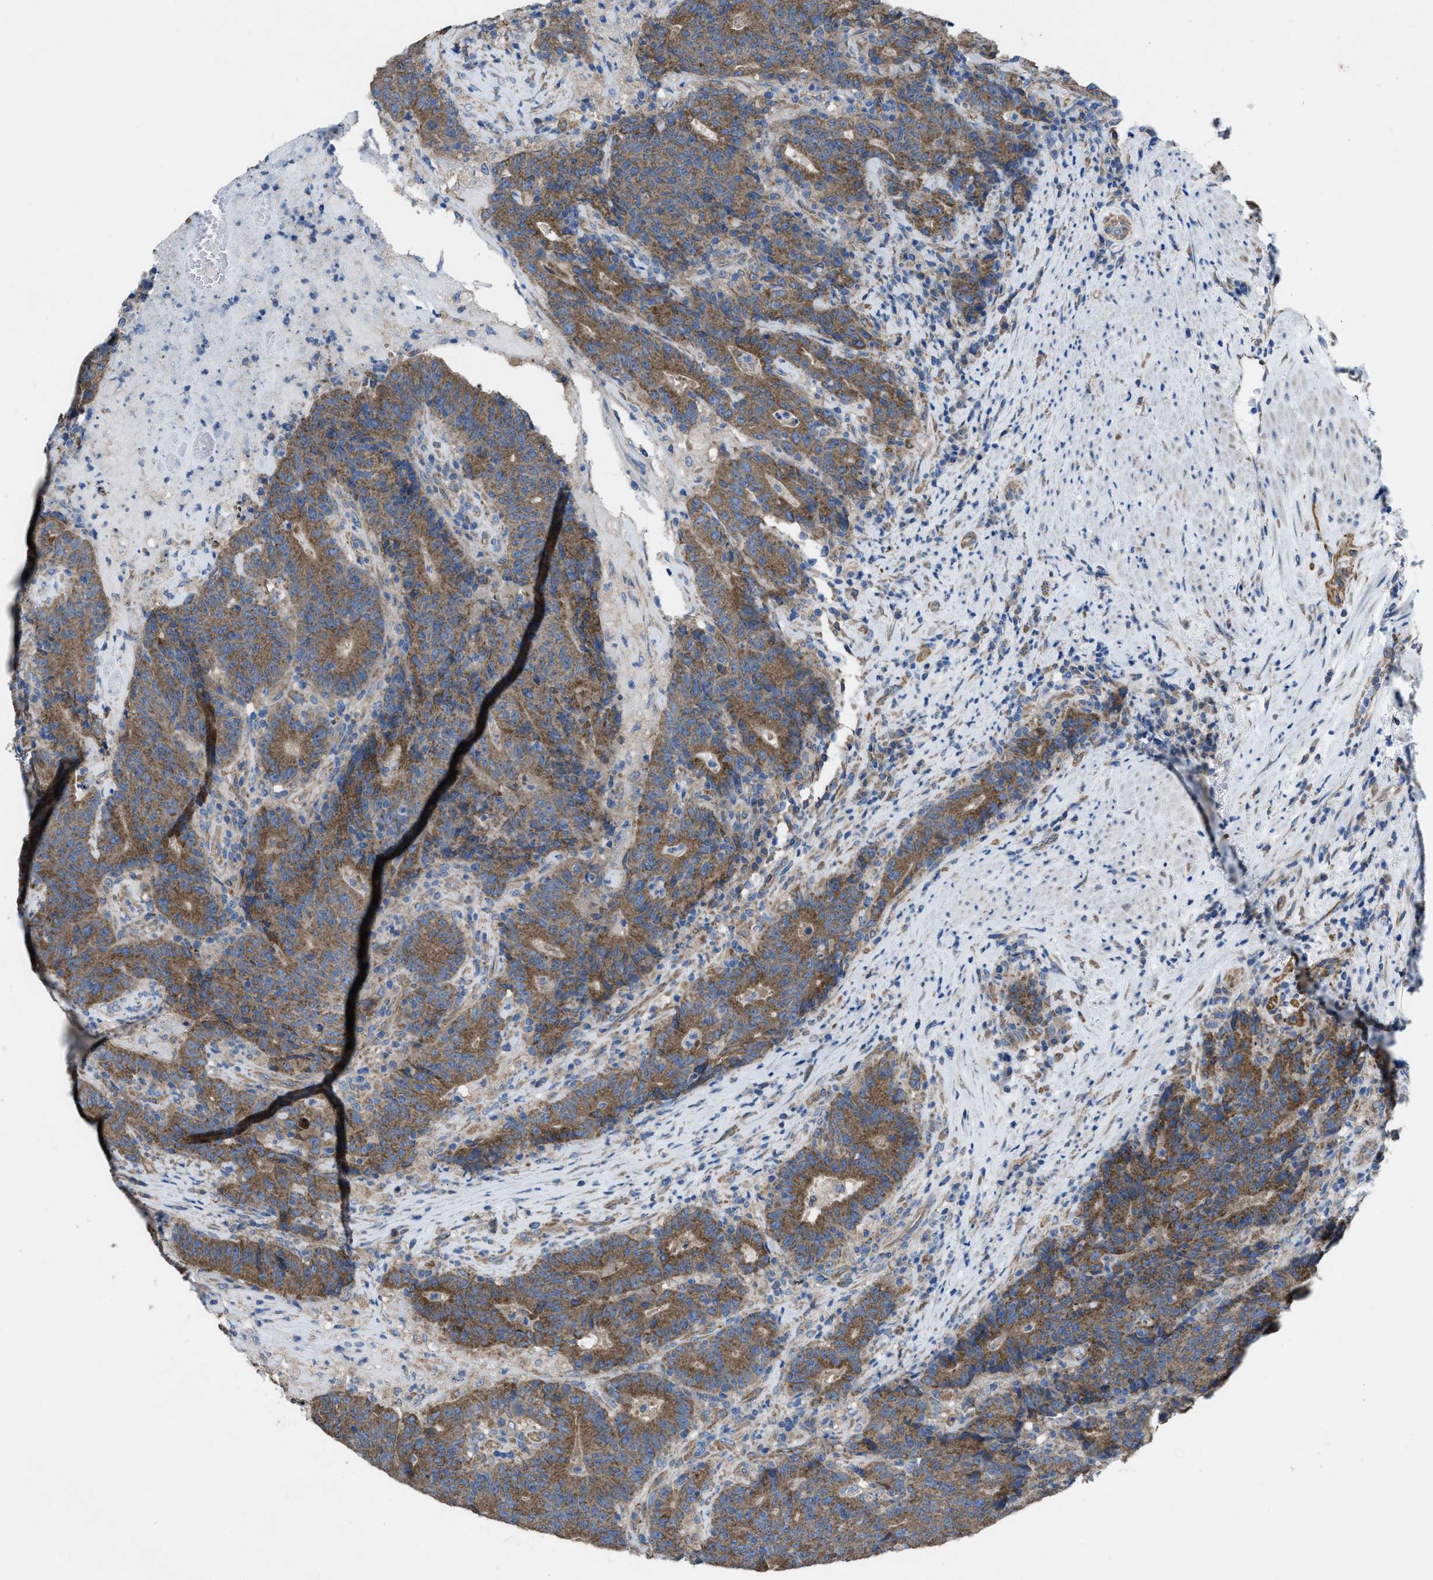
{"staining": {"intensity": "strong", "quantity": ">75%", "location": "cytoplasmic/membranous"}, "tissue": "colorectal cancer", "cell_type": "Tumor cells", "image_type": "cancer", "snomed": [{"axis": "morphology", "description": "Normal tissue, NOS"}, {"axis": "morphology", "description": "Adenocarcinoma, NOS"}, {"axis": "topography", "description": "Colon"}], "caption": "The histopathology image displays a brown stain indicating the presence of a protein in the cytoplasmic/membranous of tumor cells in colorectal cancer.", "gene": "DOLPP1", "patient": {"sex": "female", "age": 75}}